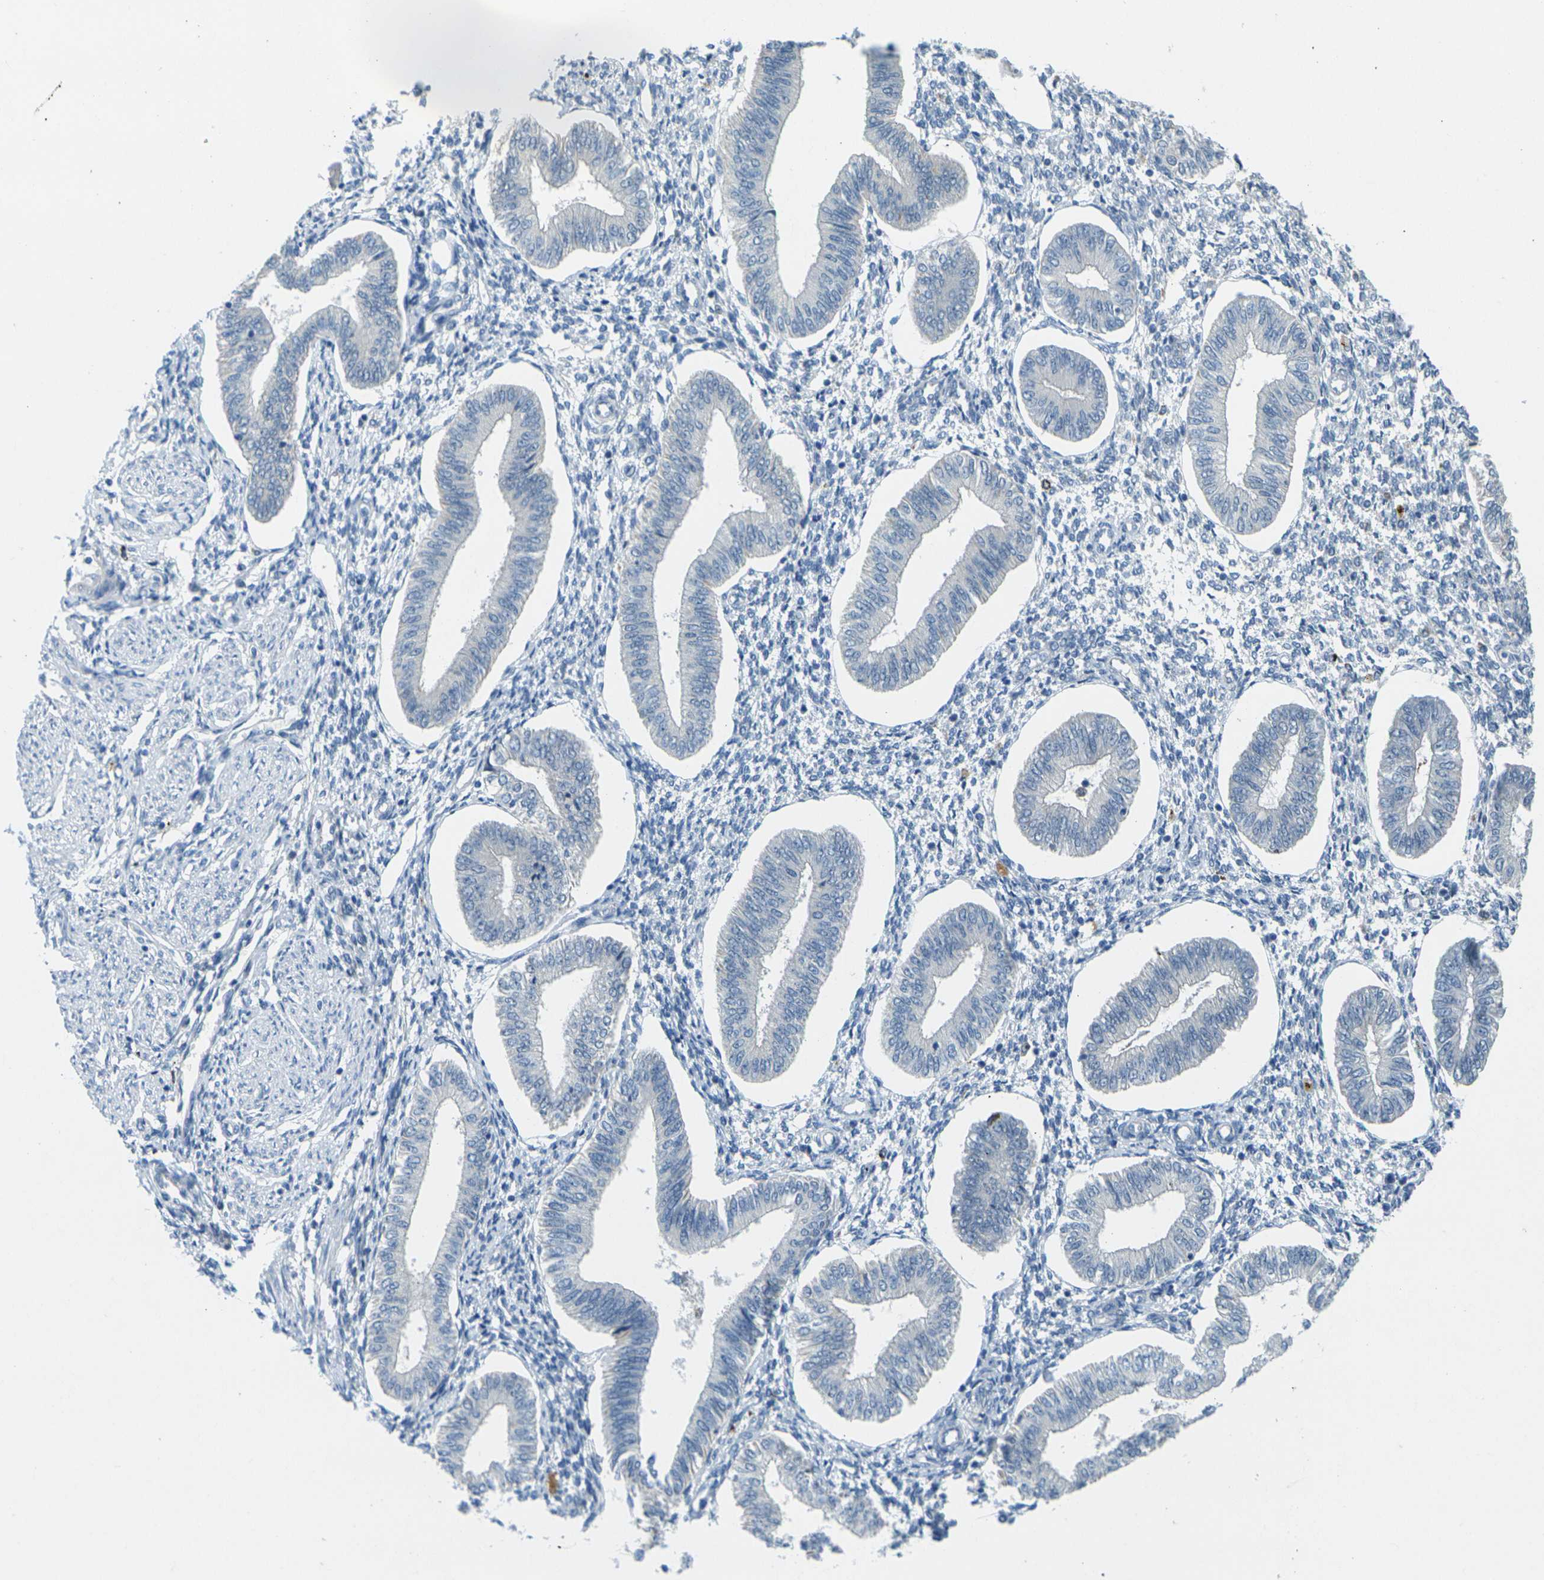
{"staining": {"intensity": "negative", "quantity": "none", "location": "none"}, "tissue": "endometrium", "cell_type": "Cells in endometrial stroma", "image_type": "normal", "snomed": [{"axis": "morphology", "description": "Normal tissue, NOS"}, {"axis": "topography", "description": "Endometrium"}], "caption": "High power microscopy photomicrograph of an immunohistochemistry (IHC) histopathology image of unremarkable endometrium, revealing no significant positivity in cells in endometrial stroma. (DAB (3,3'-diaminobenzidine) immunohistochemistry (IHC) visualized using brightfield microscopy, high magnification).", "gene": "CYP2C8", "patient": {"sex": "female", "age": 50}}